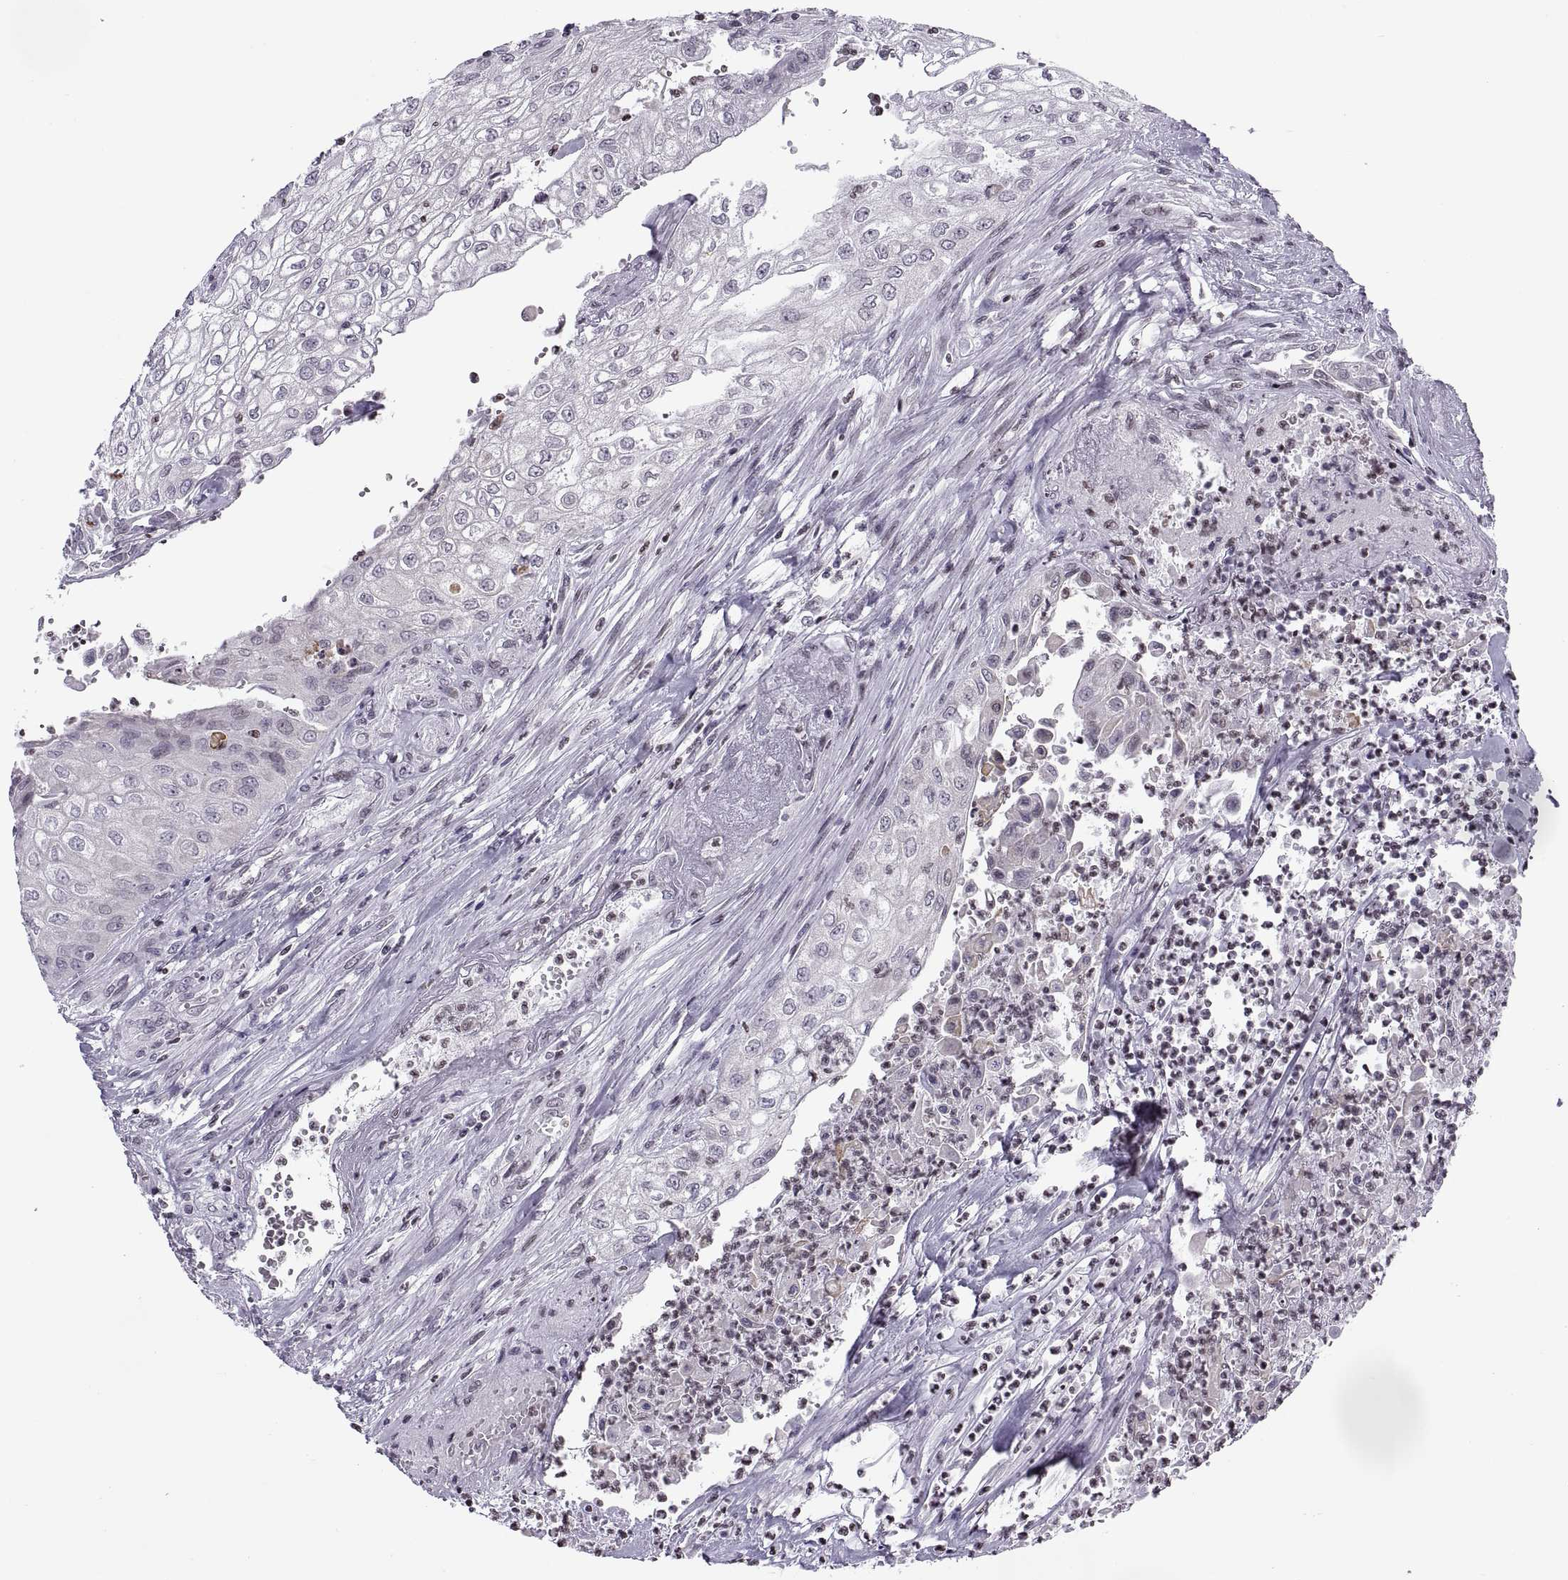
{"staining": {"intensity": "negative", "quantity": "none", "location": "none"}, "tissue": "urothelial cancer", "cell_type": "Tumor cells", "image_type": "cancer", "snomed": [{"axis": "morphology", "description": "Urothelial carcinoma, High grade"}, {"axis": "topography", "description": "Urinary bladder"}], "caption": "Micrograph shows no significant protein expression in tumor cells of urothelial carcinoma (high-grade).", "gene": "H1-8", "patient": {"sex": "male", "age": 62}}